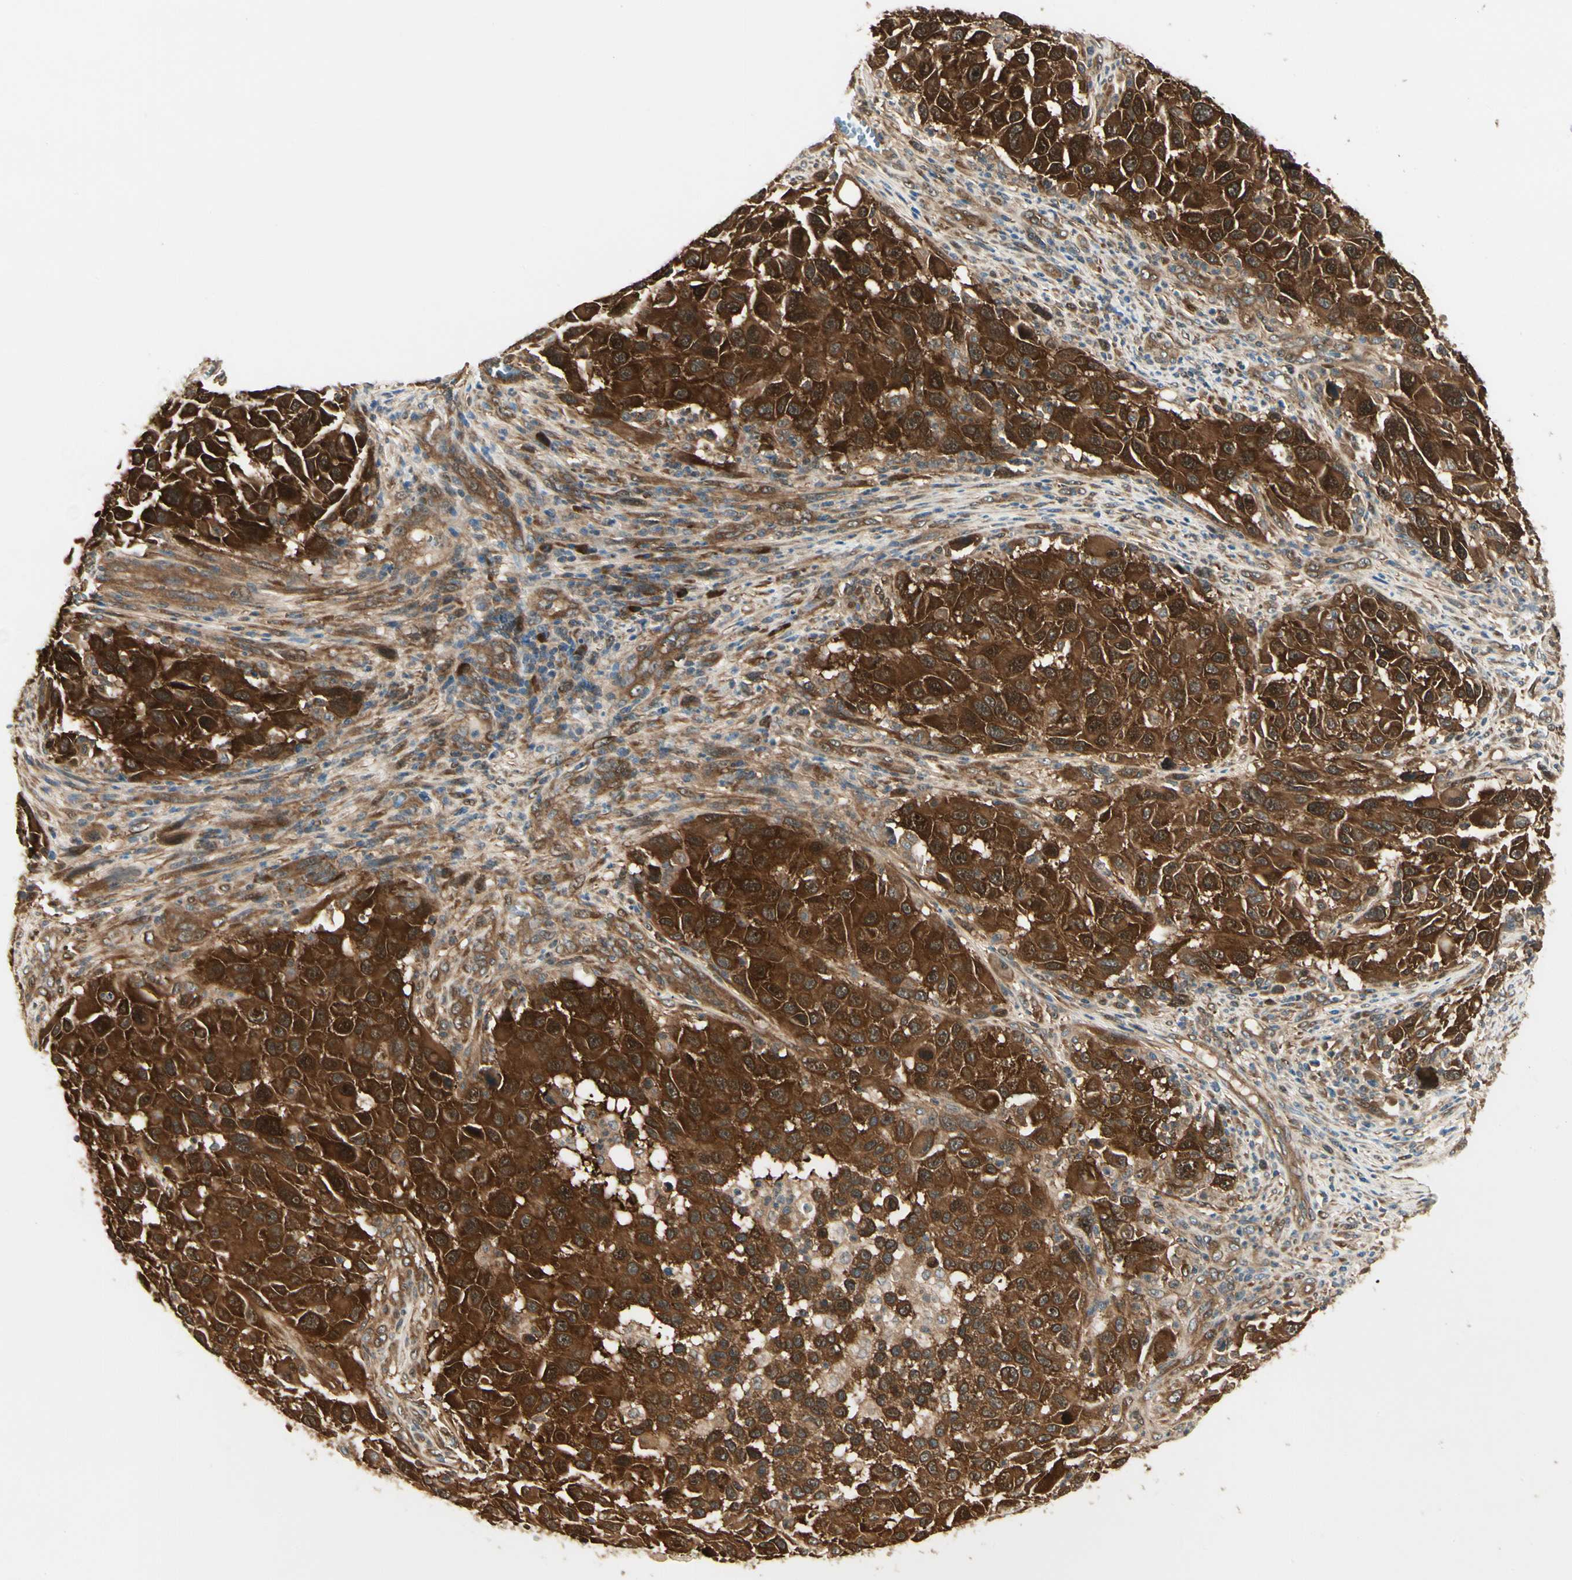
{"staining": {"intensity": "strong", "quantity": ">75%", "location": "cytoplasmic/membranous,nuclear"}, "tissue": "melanoma", "cell_type": "Tumor cells", "image_type": "cancer", "snomed": [{"axis": "morphology", "description": "Malignant melanoma, Metastatic site"}, {"axis": "topography", "description": "Lymph node"}], "caption": "Strong cytoplasmic/membranous and nuclear staining for a protein is present in about >75% of tumor cells of melanoma using immunohistochemistry.", "gene": "NME1-NME2", "patient": {"sex": "male", "age": 61}}